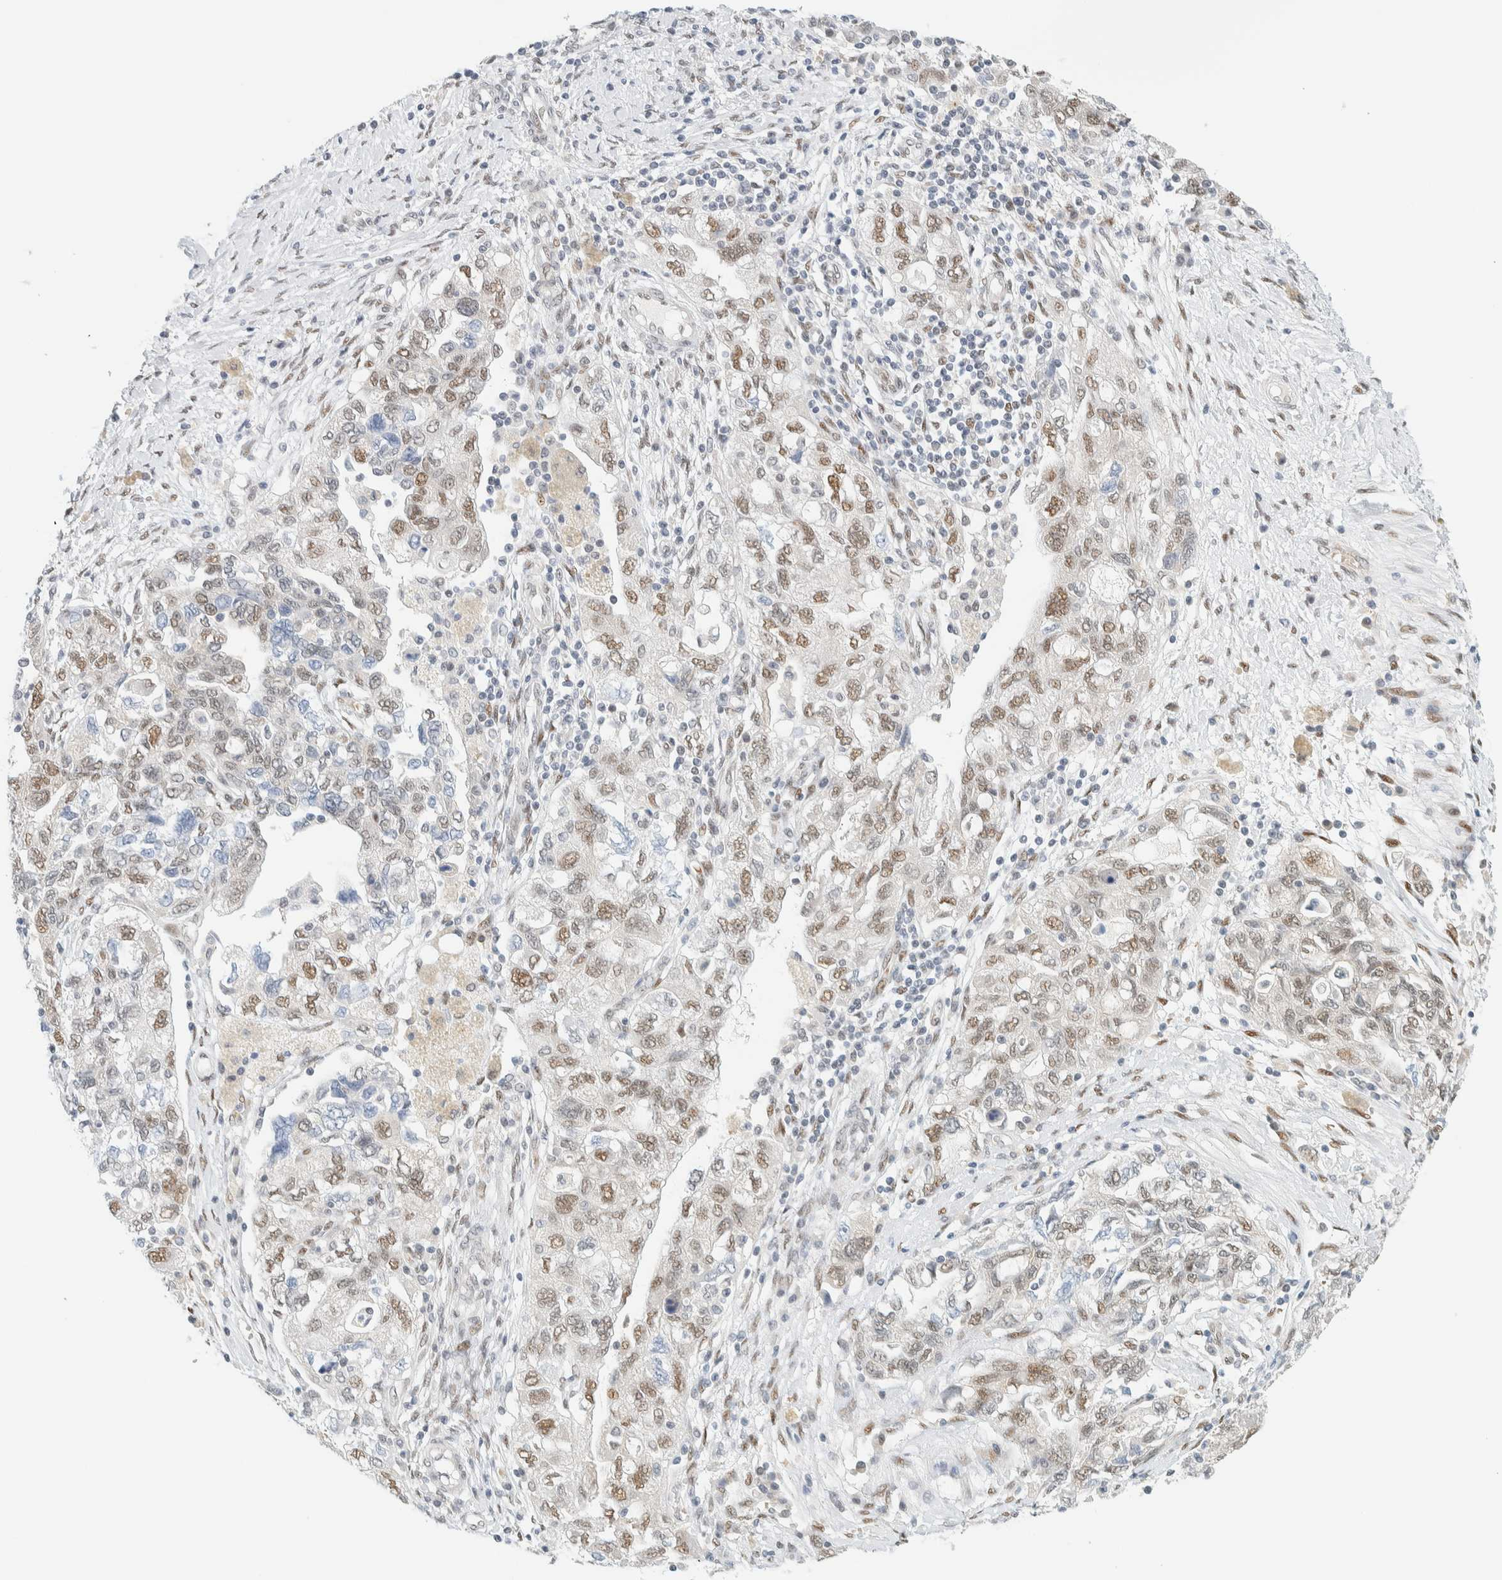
{"staining": {"intensity": "moderate", "quantity": "25%-75%", "location": "nuclear"}, "tissue": "ovarian cancer", "cell_type": "Tumor cells", "image_type": "cancer", "snomed": [{"axis": "morphology", "description": "Carcinoma, NOS"}, {"axis": "morphology", "description": "Cystadenocarcinoma, serous, NOS"}, {"axis": "topography", "description": "Ovary"}], "caption": "This is an image of IHC staining of ovarian cancer, which shows moderate positivity in the nuclear of tumor cells.", "gene": "ZNF683", "patient": {"sex": "female", "age": 69}}